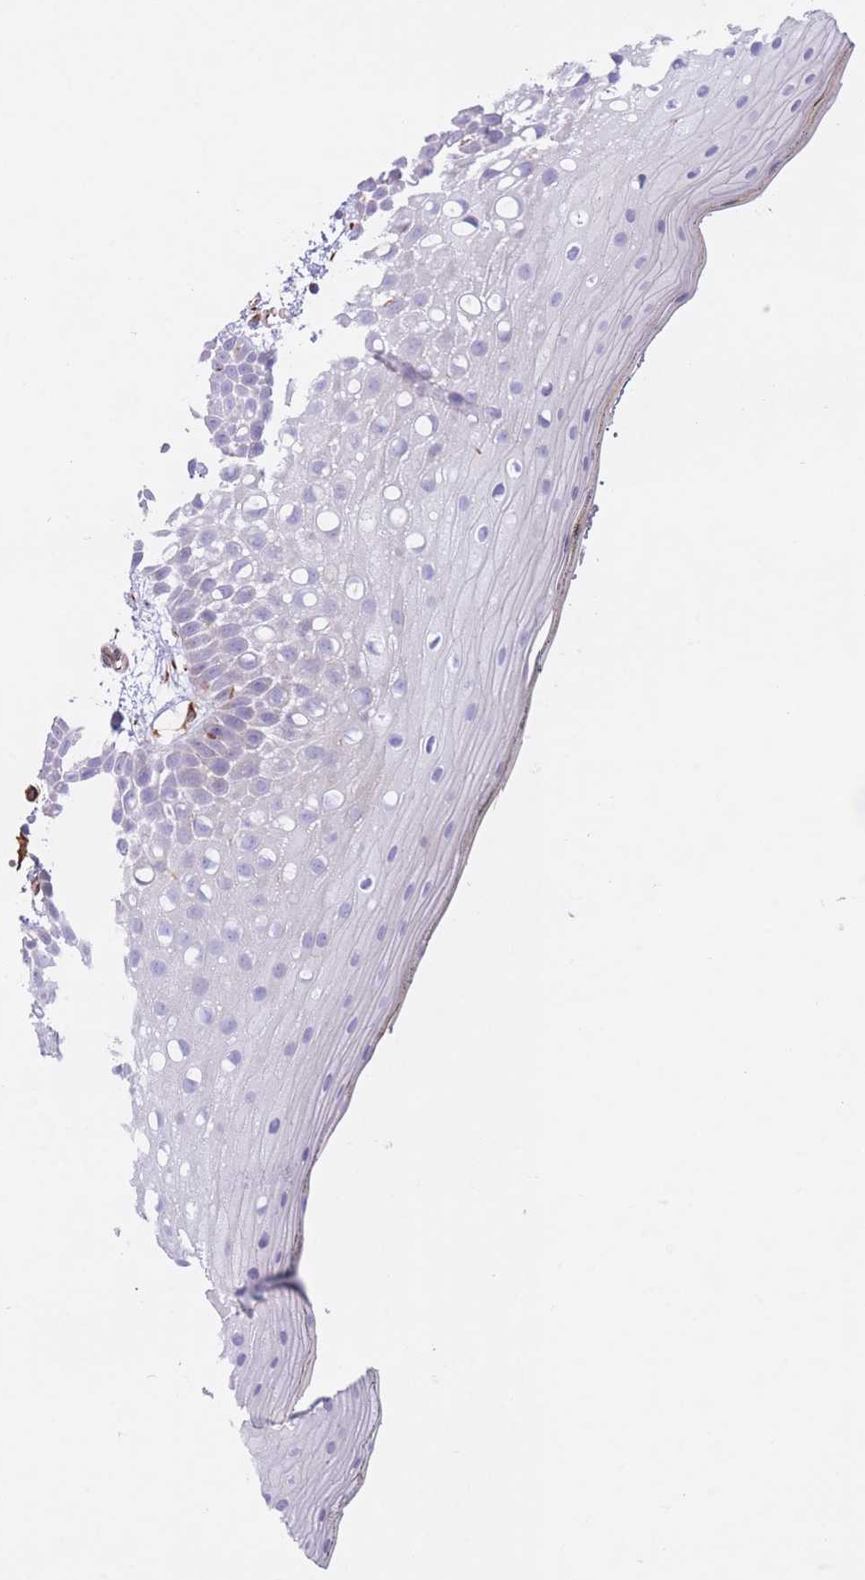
{"staining": {"intensity": "negative", "quantity": "none", "location": "none"}, "tissue": "oral mucosa", "cell_type": "Squamous epithelial cells", "image_type": "normal", "snomed": [{"axis": "morphology", "description": "Normal tissue, NOS"}, {"axis": "topography", "description": "Oral tissue"}, {"axis": "topography", "description": "Tounge, NOS"}], "caption": "Immunohistochemistry image of unremarkable oral mucosa: oral mucosa stained with DAB (3,3'-diaminobenzidine) reveals no significant protein staining in squamous epithelial cells. (DAB immunohistochemistry with hematoxylin counter stain).", "gene": "ATP5MF", "patient": {"sex": "female", "age": 81}}